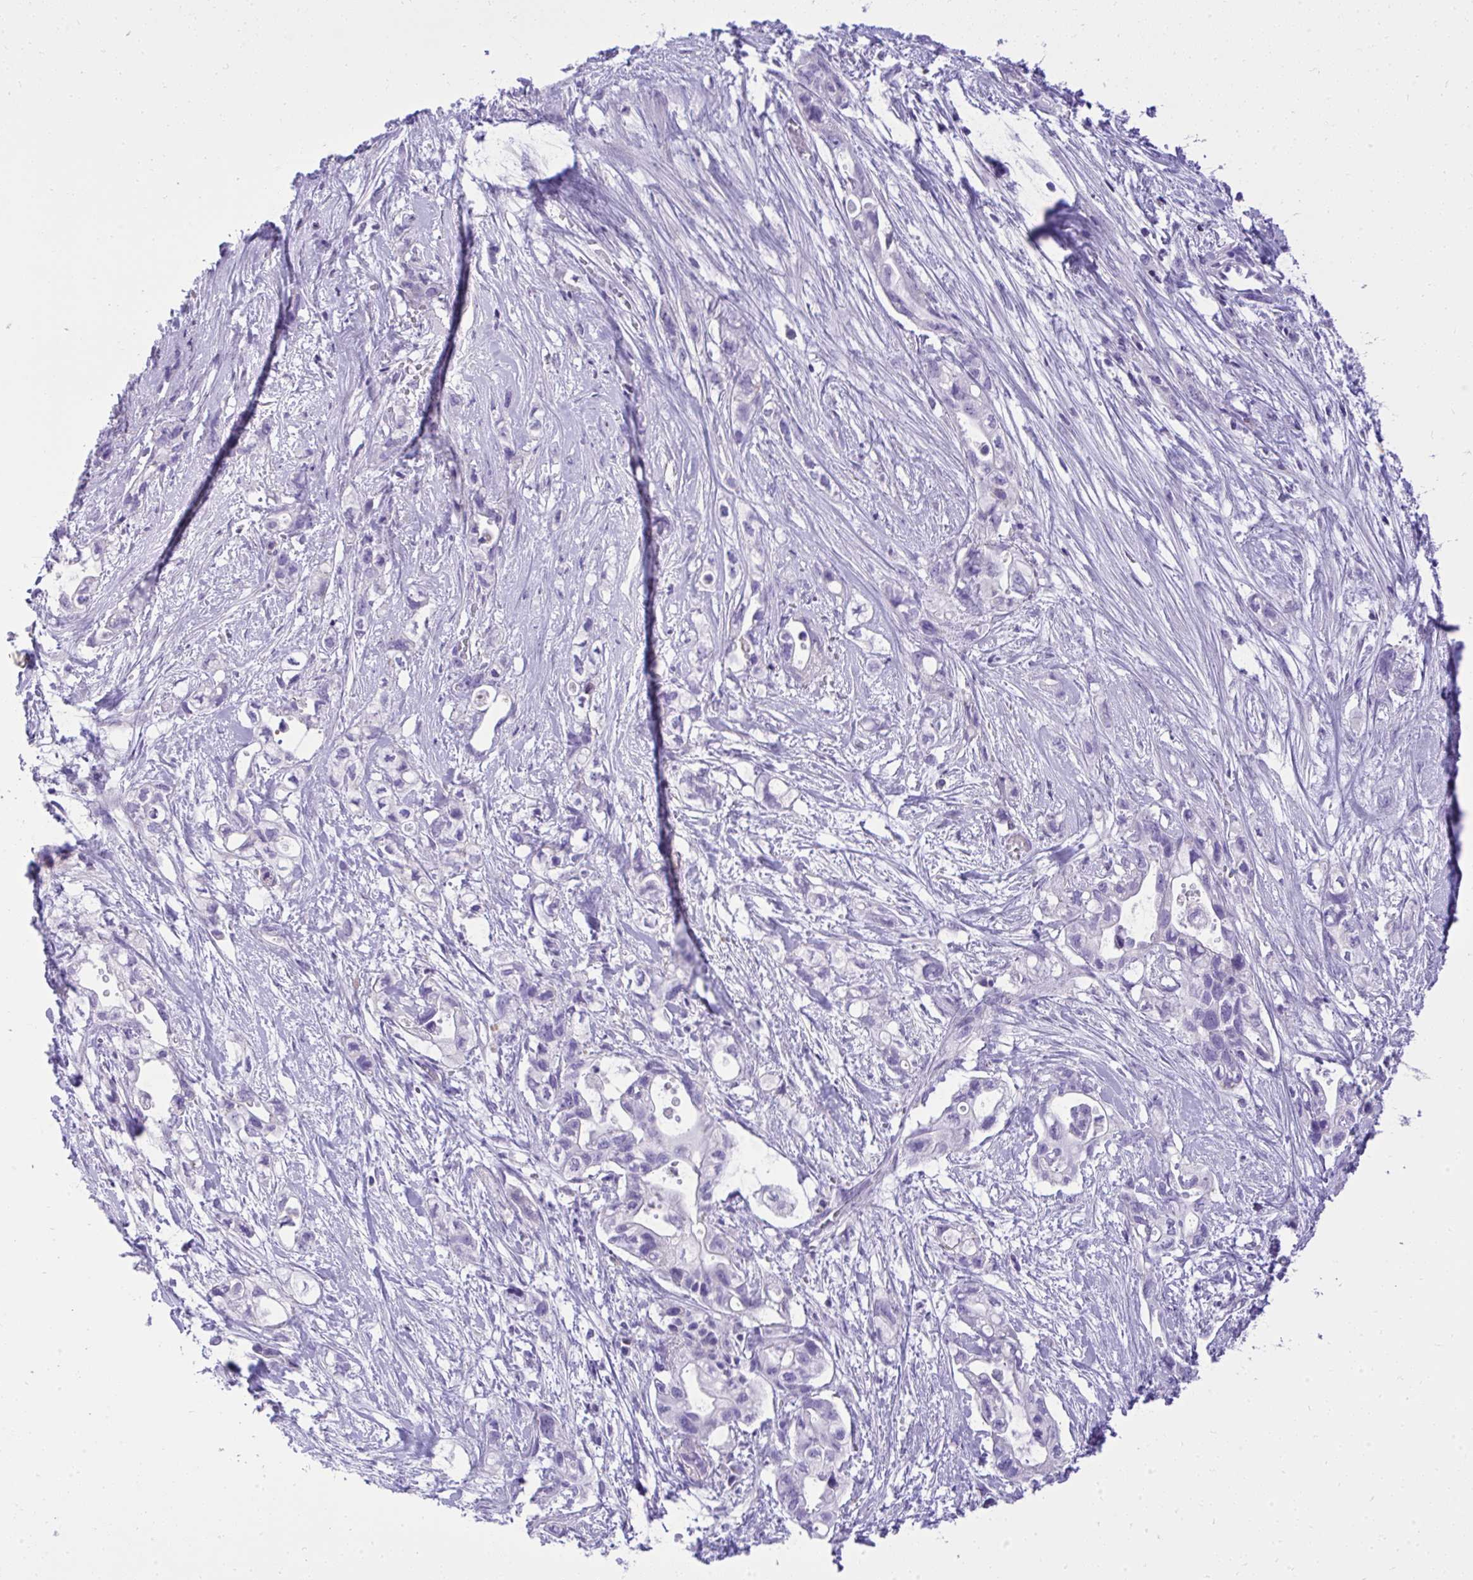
{"staining": {"intensity": "negative", "quantity": "none", "location": "none"}, "tissue": "pancreatic cancer", "cell_type": "Tumor cells", "image_type": "cancer", "snomed": [{"axis": "morphology", "description": "Adenocarcinoma, NOS"}, {"axis": "topography", "description": "Pancreas"}], "caption": "Tumor cells are negative for brown protein staining in pancreatic adenocarcinoma.", "gene": "ST6GALNAC3", "patient": {"sex": "female", "age": 72}}